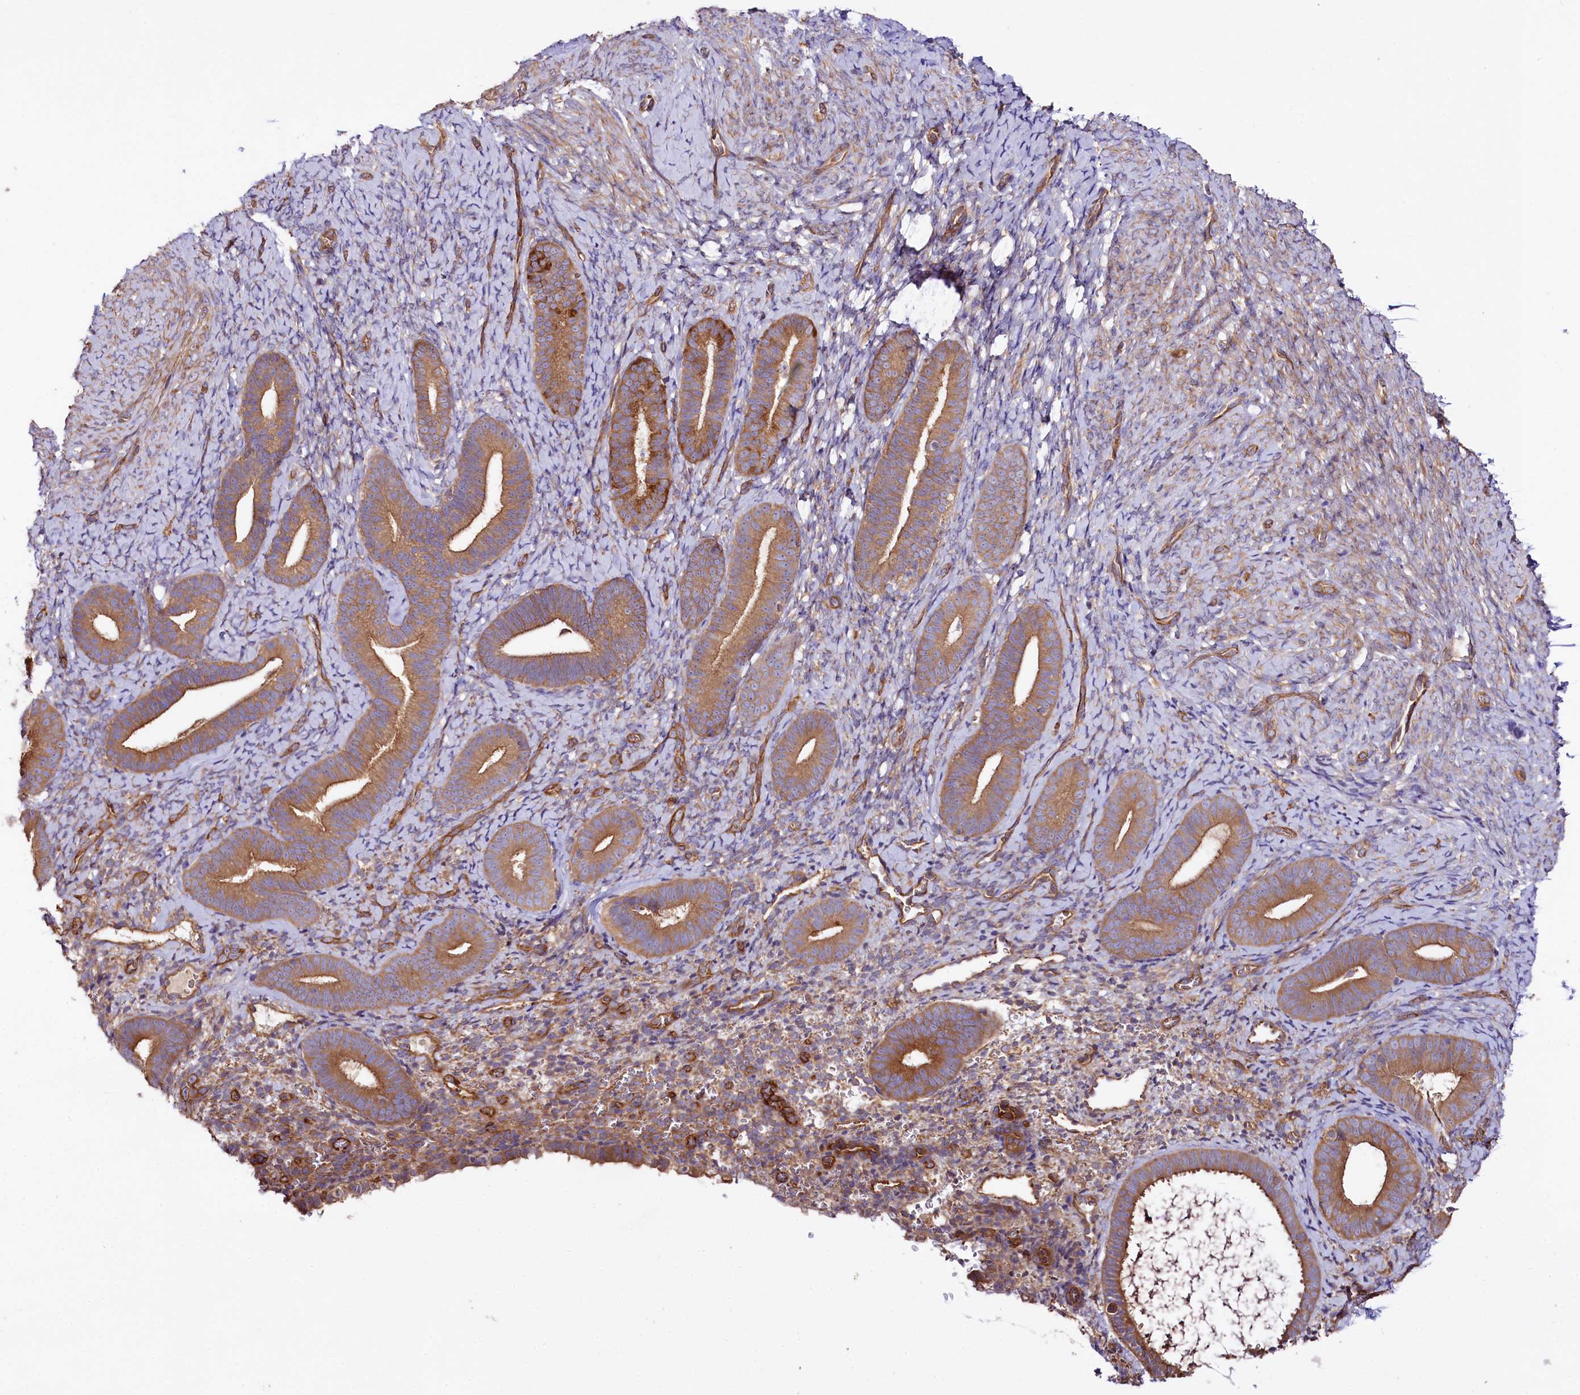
{"staining": {"intensity": "moderate", "quantity": "<25%", "location": "cytoplasmic/membranous"}, "tissue": "endometrium", "cell_type": "Cells in endometrial stroma", "image_type": "normal", "snomed": [{"axis": "morphology", "description": "Normal tissue, NOS"}, {"axis": "topography", "description": "Endometrium"}], "caption": "Immunohistochemical staining of benign human endometrium shows low levels of moderate cytoplasmic/membranous positivity in about <25% of cells in endometrial stroma.", "gene": "CEP295", "patient": {"sex": "female", "age": 65}}